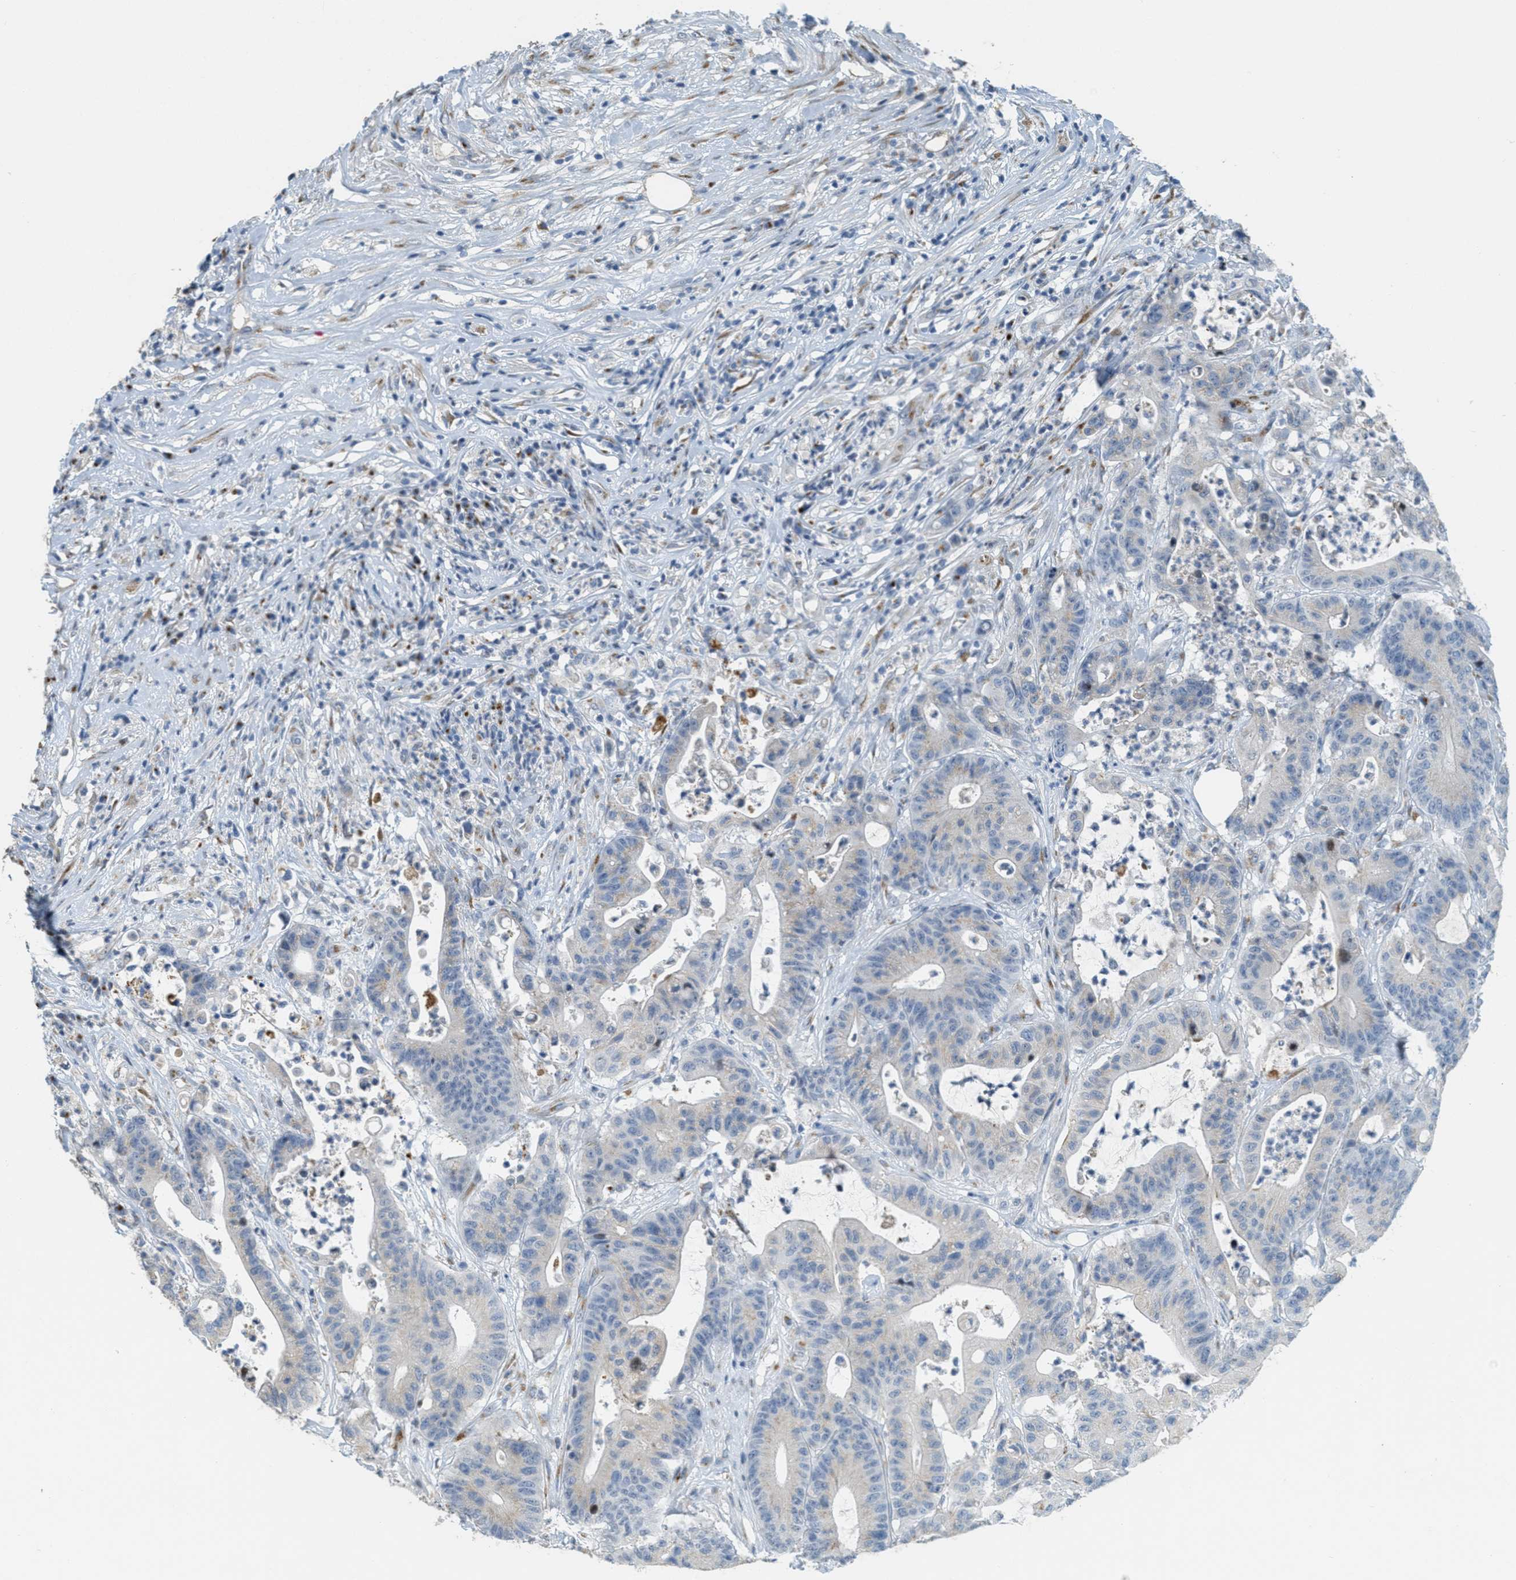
{"staining": {"intensity": "weak", "quantity": "<25%", "location": "cytoplasmic/membranous"}, "tissue": "colorectal cancer", "cell_type": "Tumor cells", "image_type": "cancer", "snomed": [{"axis": "morphology", "description": "Adenocarcinoma, NOS"}, {"axis": "topography", "description": "Colon"}], "caption": "Immunohistochemistry micrograph of colorectal cancer stained for a protein (brown), which displays no positivity in tumor cells.", "gene": "ZFPL1", "patient": {"sex": "female", "age": 84}}